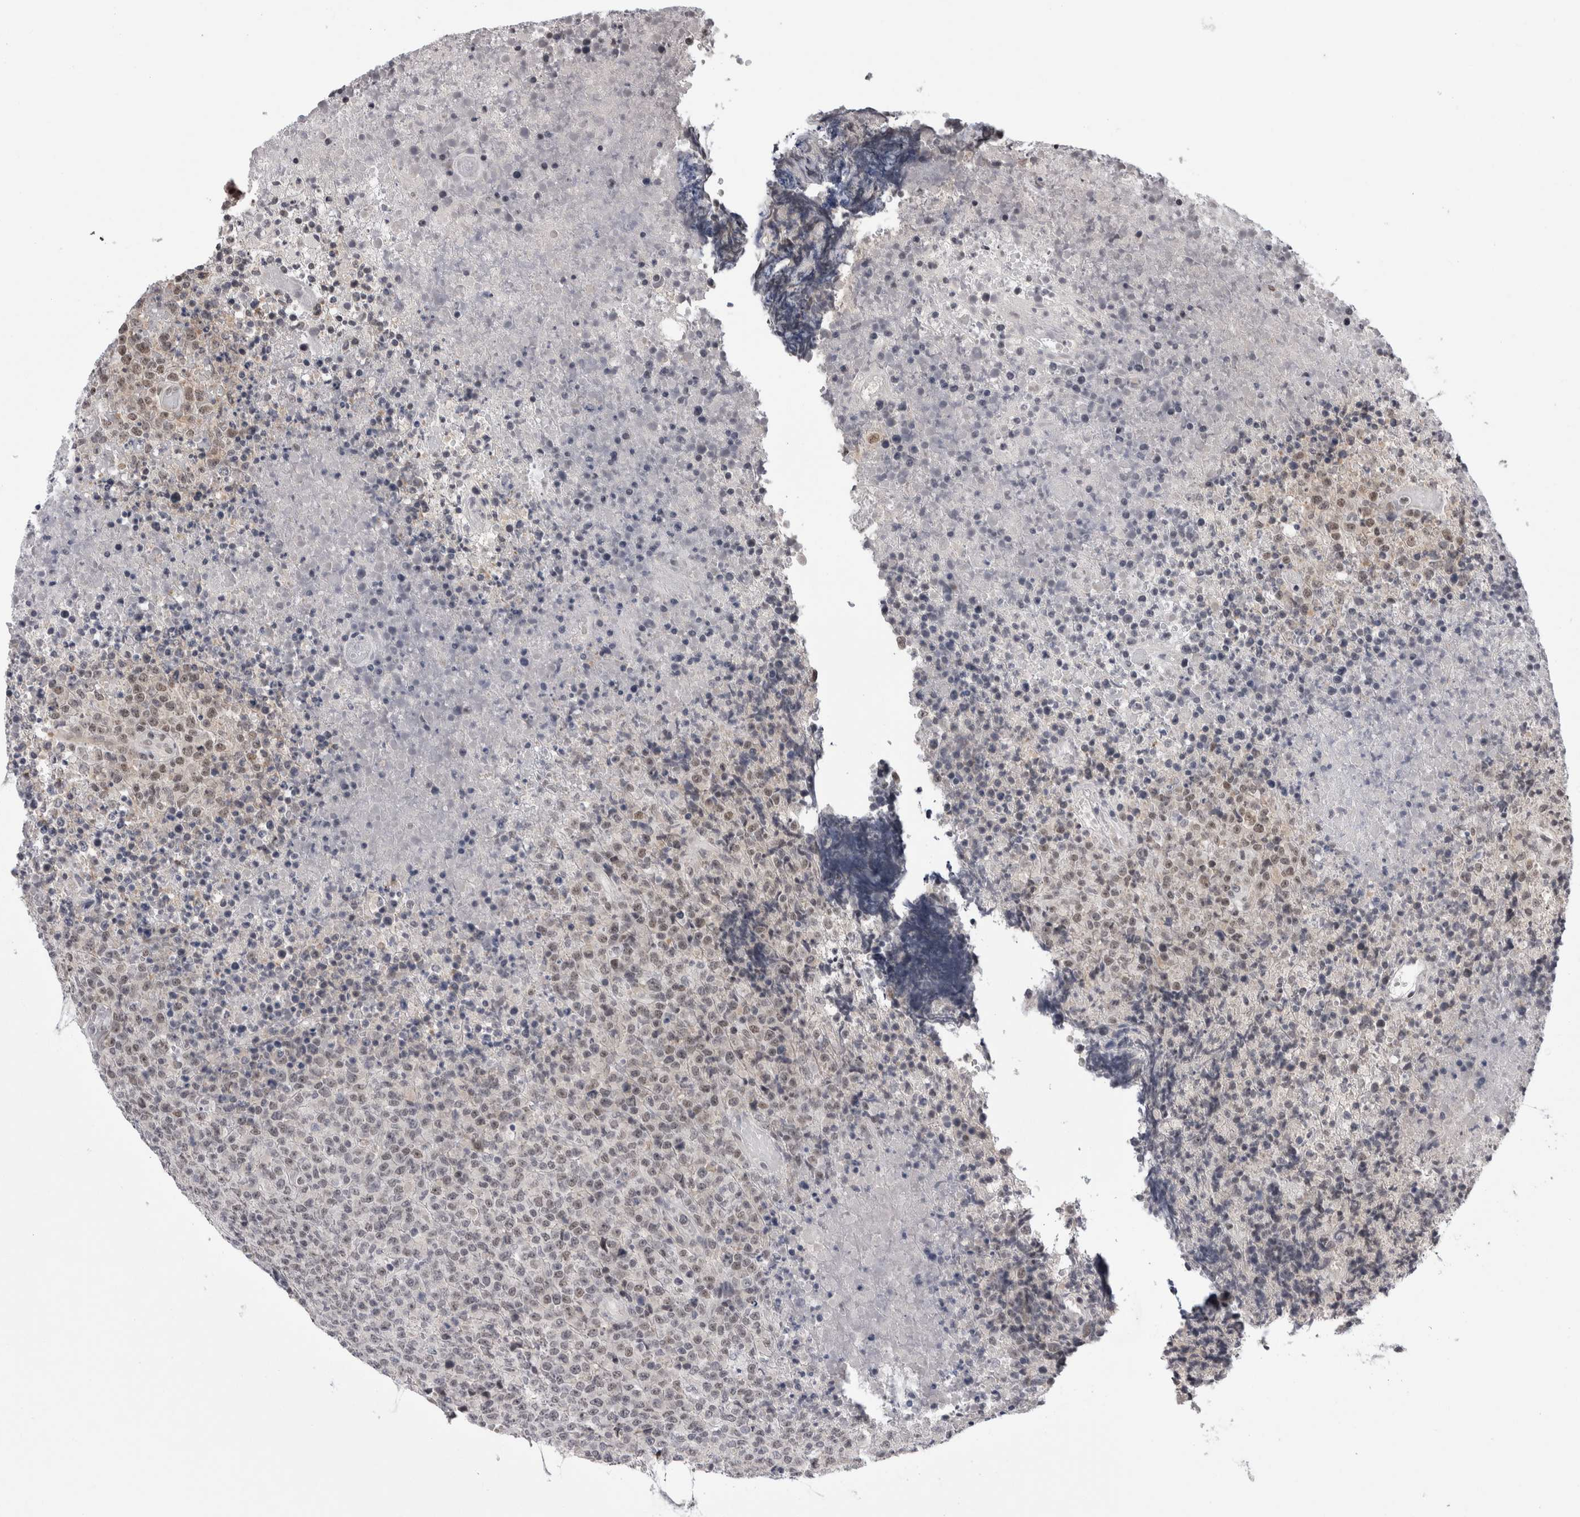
{"staining": {"intensity": "weak", "quantity": "<25%", "location": "nuclear"}, "tissue": "lymphoma", "cell_type": "Tumor cells", "image_type": "cancer", "snomed": [{"axis": "morphology", "description": "Malignant lymphoma, non-Hodgkin's type, High grade"}, {"axis": "topography", "description": "Lymph node"}], "caption": "This is an immunohistochemistry (IHC) photomicrograph of malignant lymphoma, non-Hodgkin's type (high-grade). There is no positivity in tumor cells.", "gene": "ZBTB11", "patient": {"sex": "male", "age": 13}}